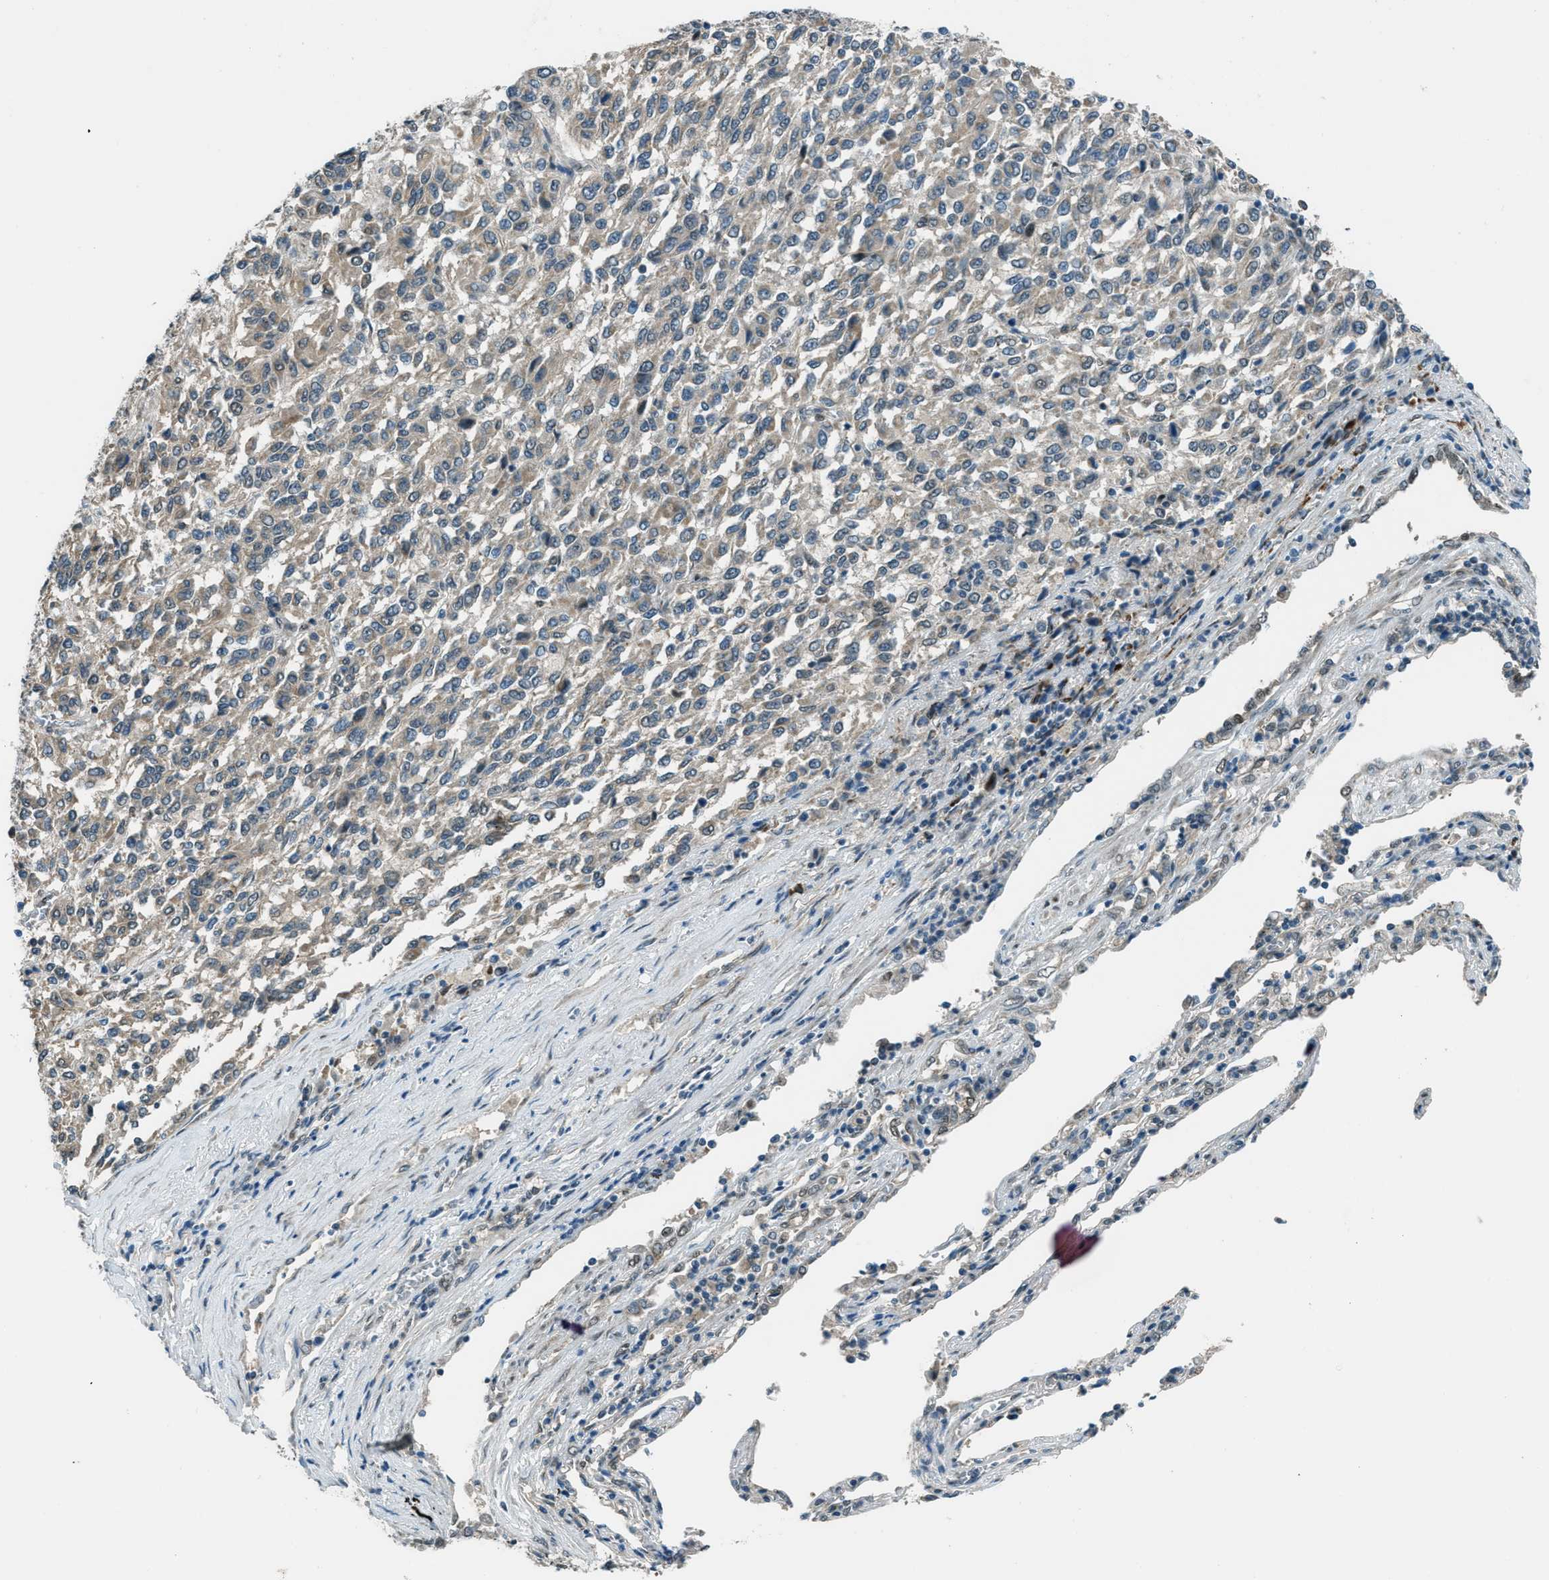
{"staining": {"intensity": "weak", "quantity": ">75%", "location": "cytoplasmic/membranous"}, "tissue": "melanoma", "cell_type": "Tumor cells", "image_type": "cancer", "snomed": [{"axis": "morphology", "description": "Malignant melanoma, Metastatic site"}, {"axis": "topography", "description": "Lung"}], "caption": "Brown immunohistochemical staining in melanoma displays weak cytoplasmic/membranous expression in about >75% of tumor cells.", "gene": "NPEPL1", "patient": {"sex": "male", "age": 64}}